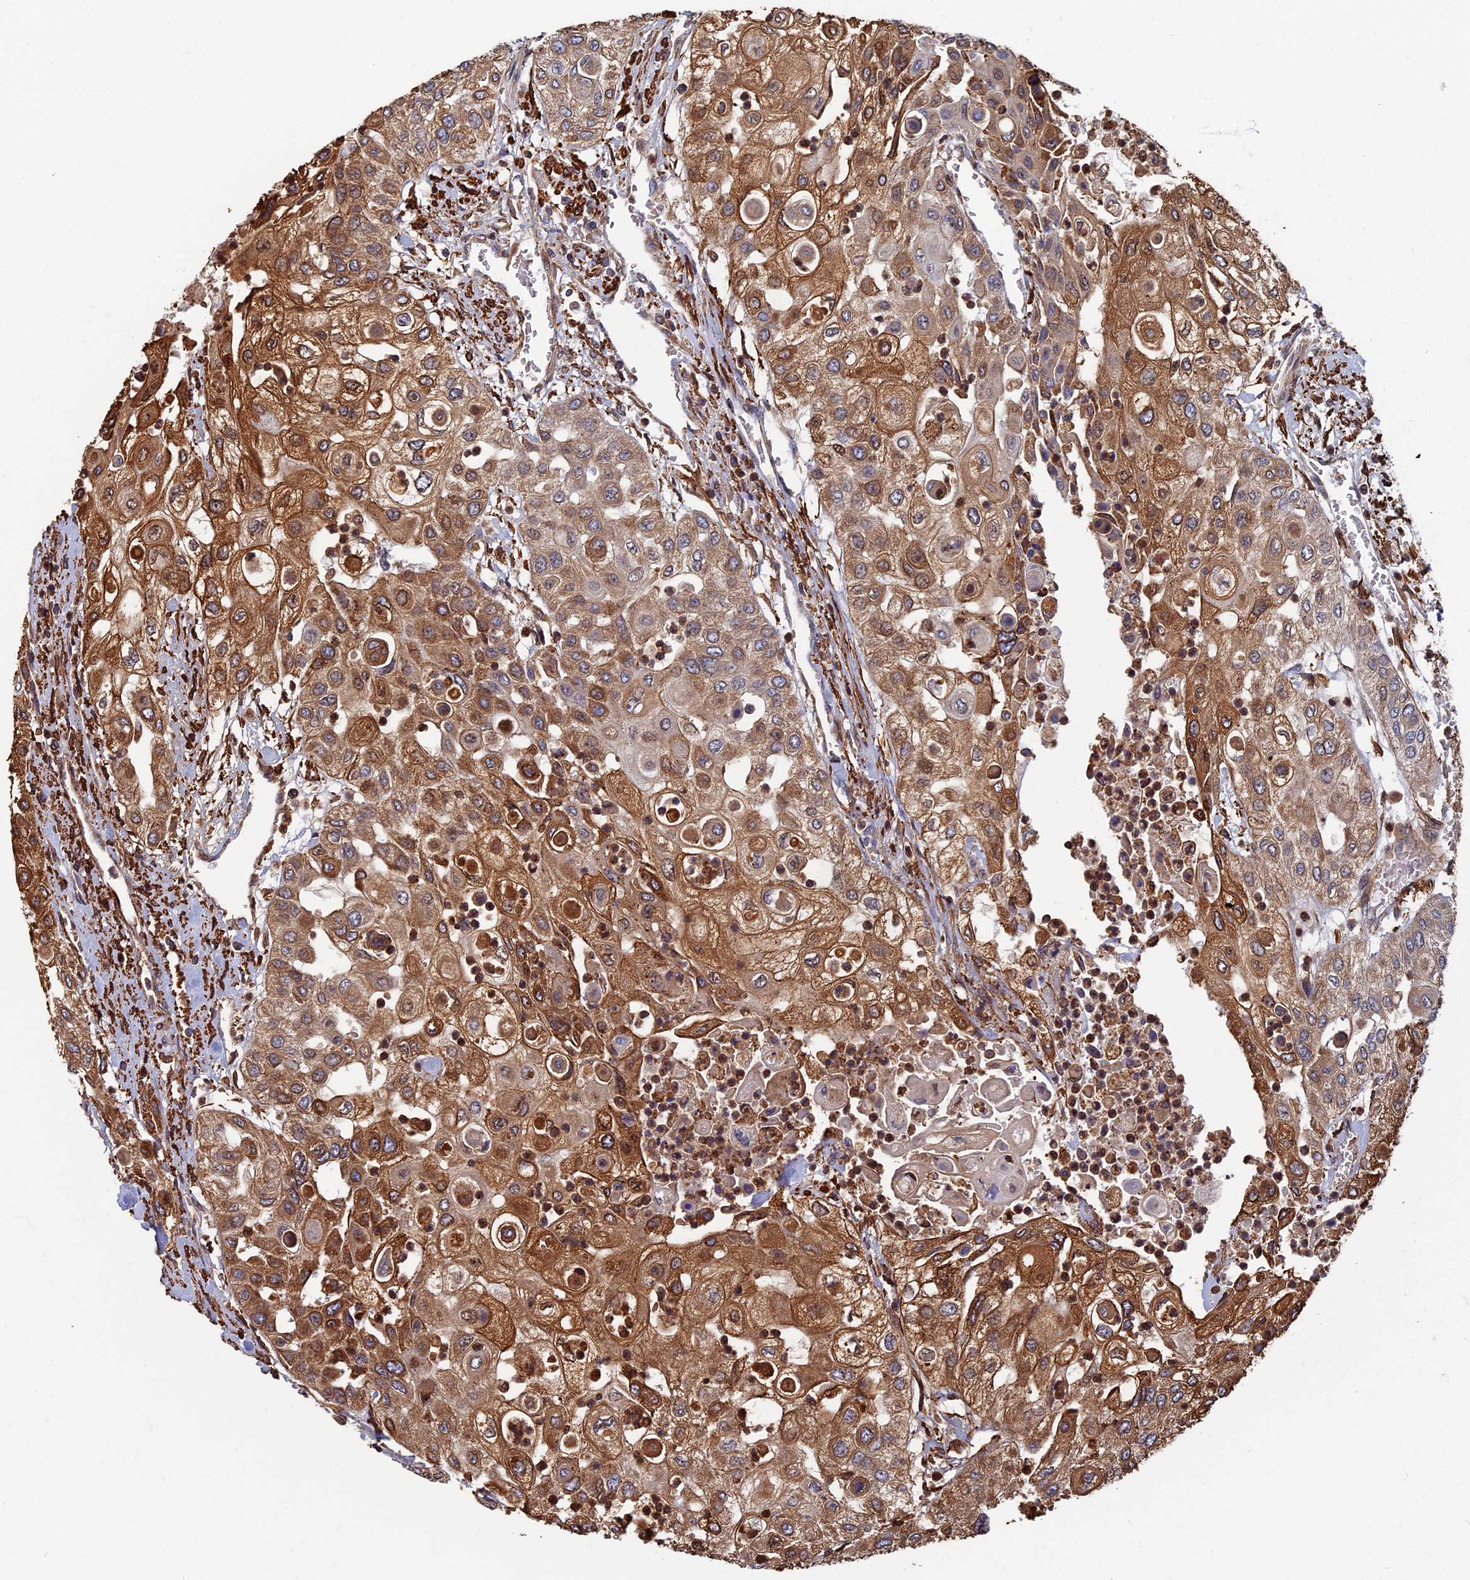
{"staining": {"intensity": "moderate", "quantity": ">75%", "location": "cytoplasmic/membranous"}, "tissue": "urothelial cancer", "cell_type": "Tumor cells", "image_type": "cancer", "snomed": [{"axis": "morphology", "description": "Urothelial carcinoma, High grade"}, {"axis": "topography", "description": "Urinary bladder"}], "caption": "Urothelial cancer stained for a protein (brown) exhibits moderate cytoplasmic/membranous positive staining in about >75% of tumor cells.", "gene": "CTDP1", "patient": {"sex": "female", "age": 79}}